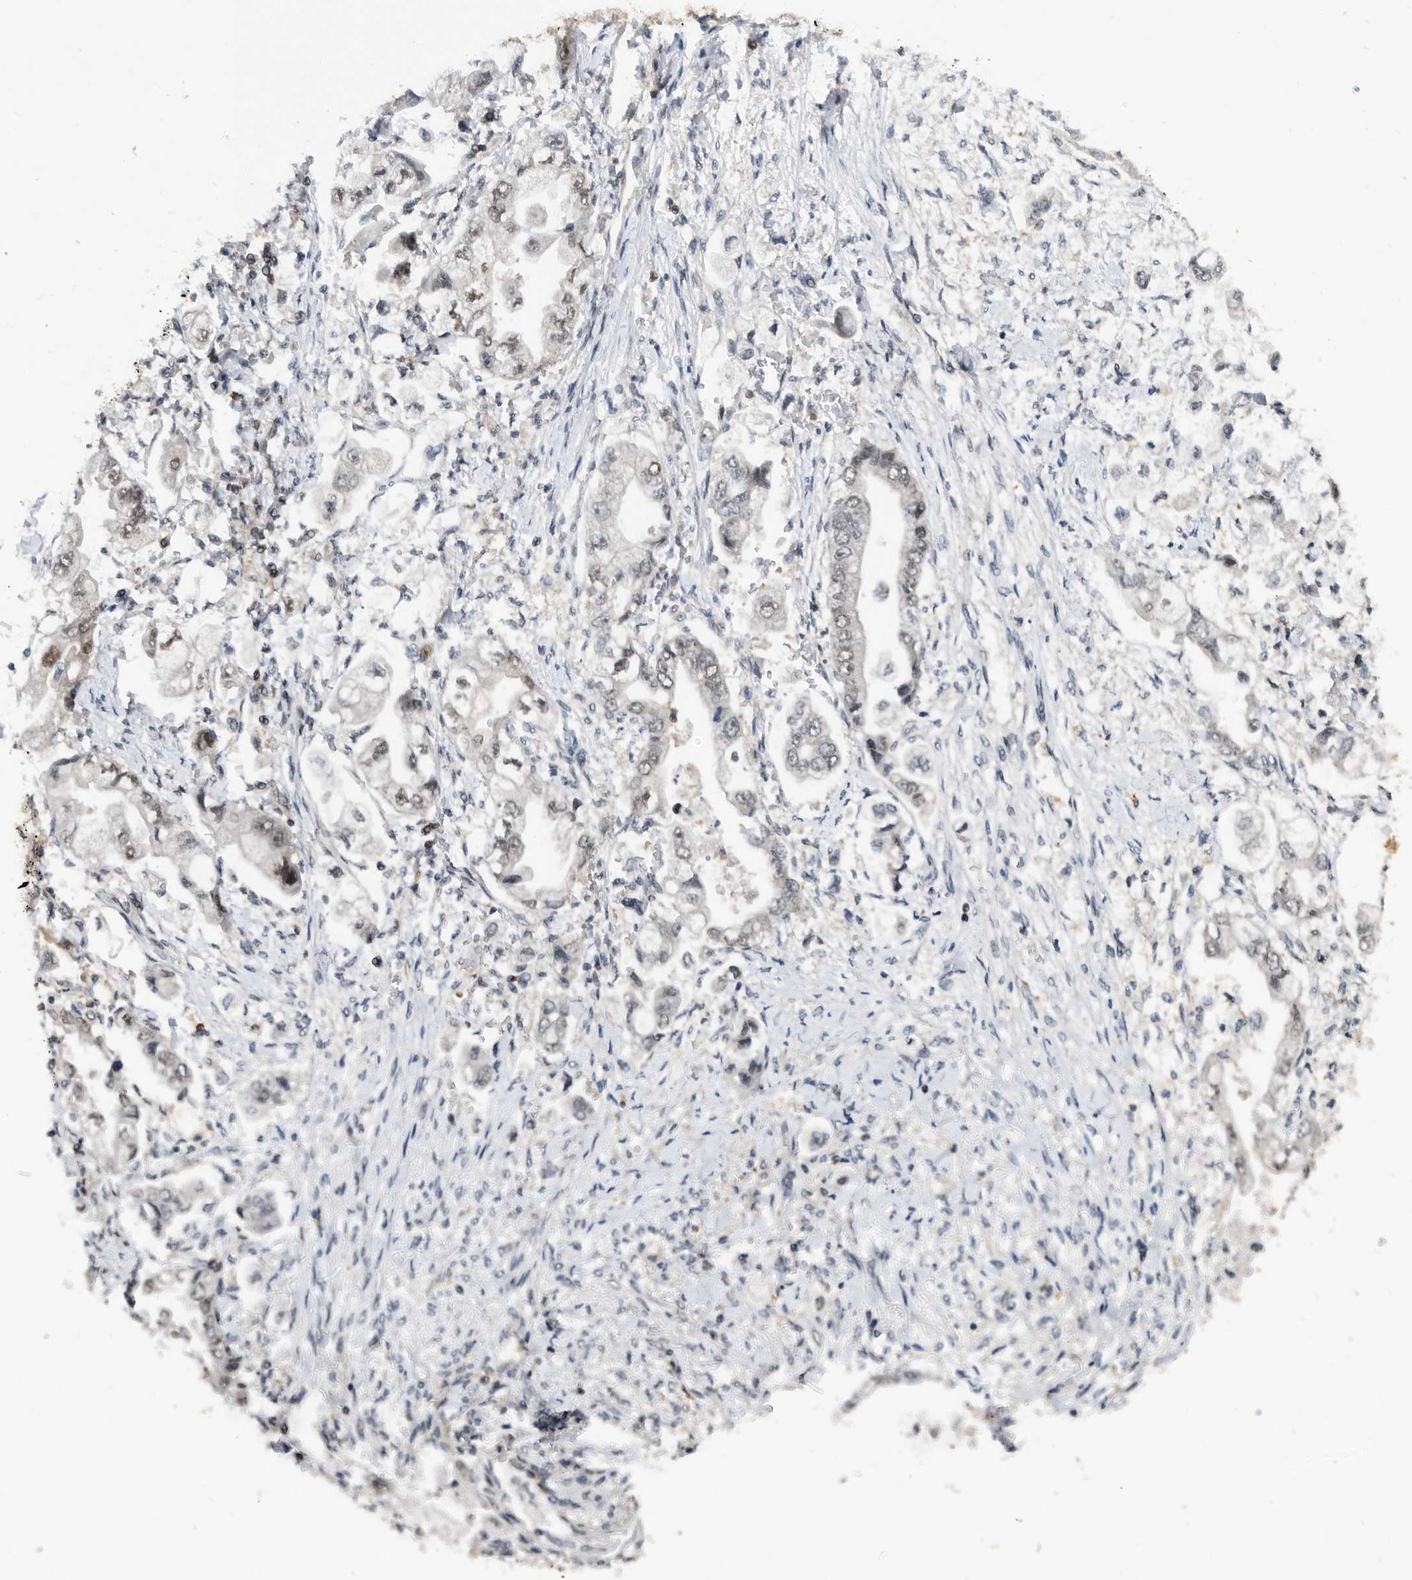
{"staining": {"intensity": "weak", "quantity": "<25%", "location": "nuclear"}, "tissue": "stomach cancer", "cell_type": "Tumor cells", "image_type": "cancer", "snomed": [{"axis": "morphology", "description": "Adenocarcinoma, NOS"}, {"axis": "topography", "description": "Stomach"}], "caption": "This is a micrograph of IHC staining of stomach adenocarcinoma, which shows no staining in tumor cells.", "gene": "ZNF260", "patient": {"sex": "male", "age": 62}}